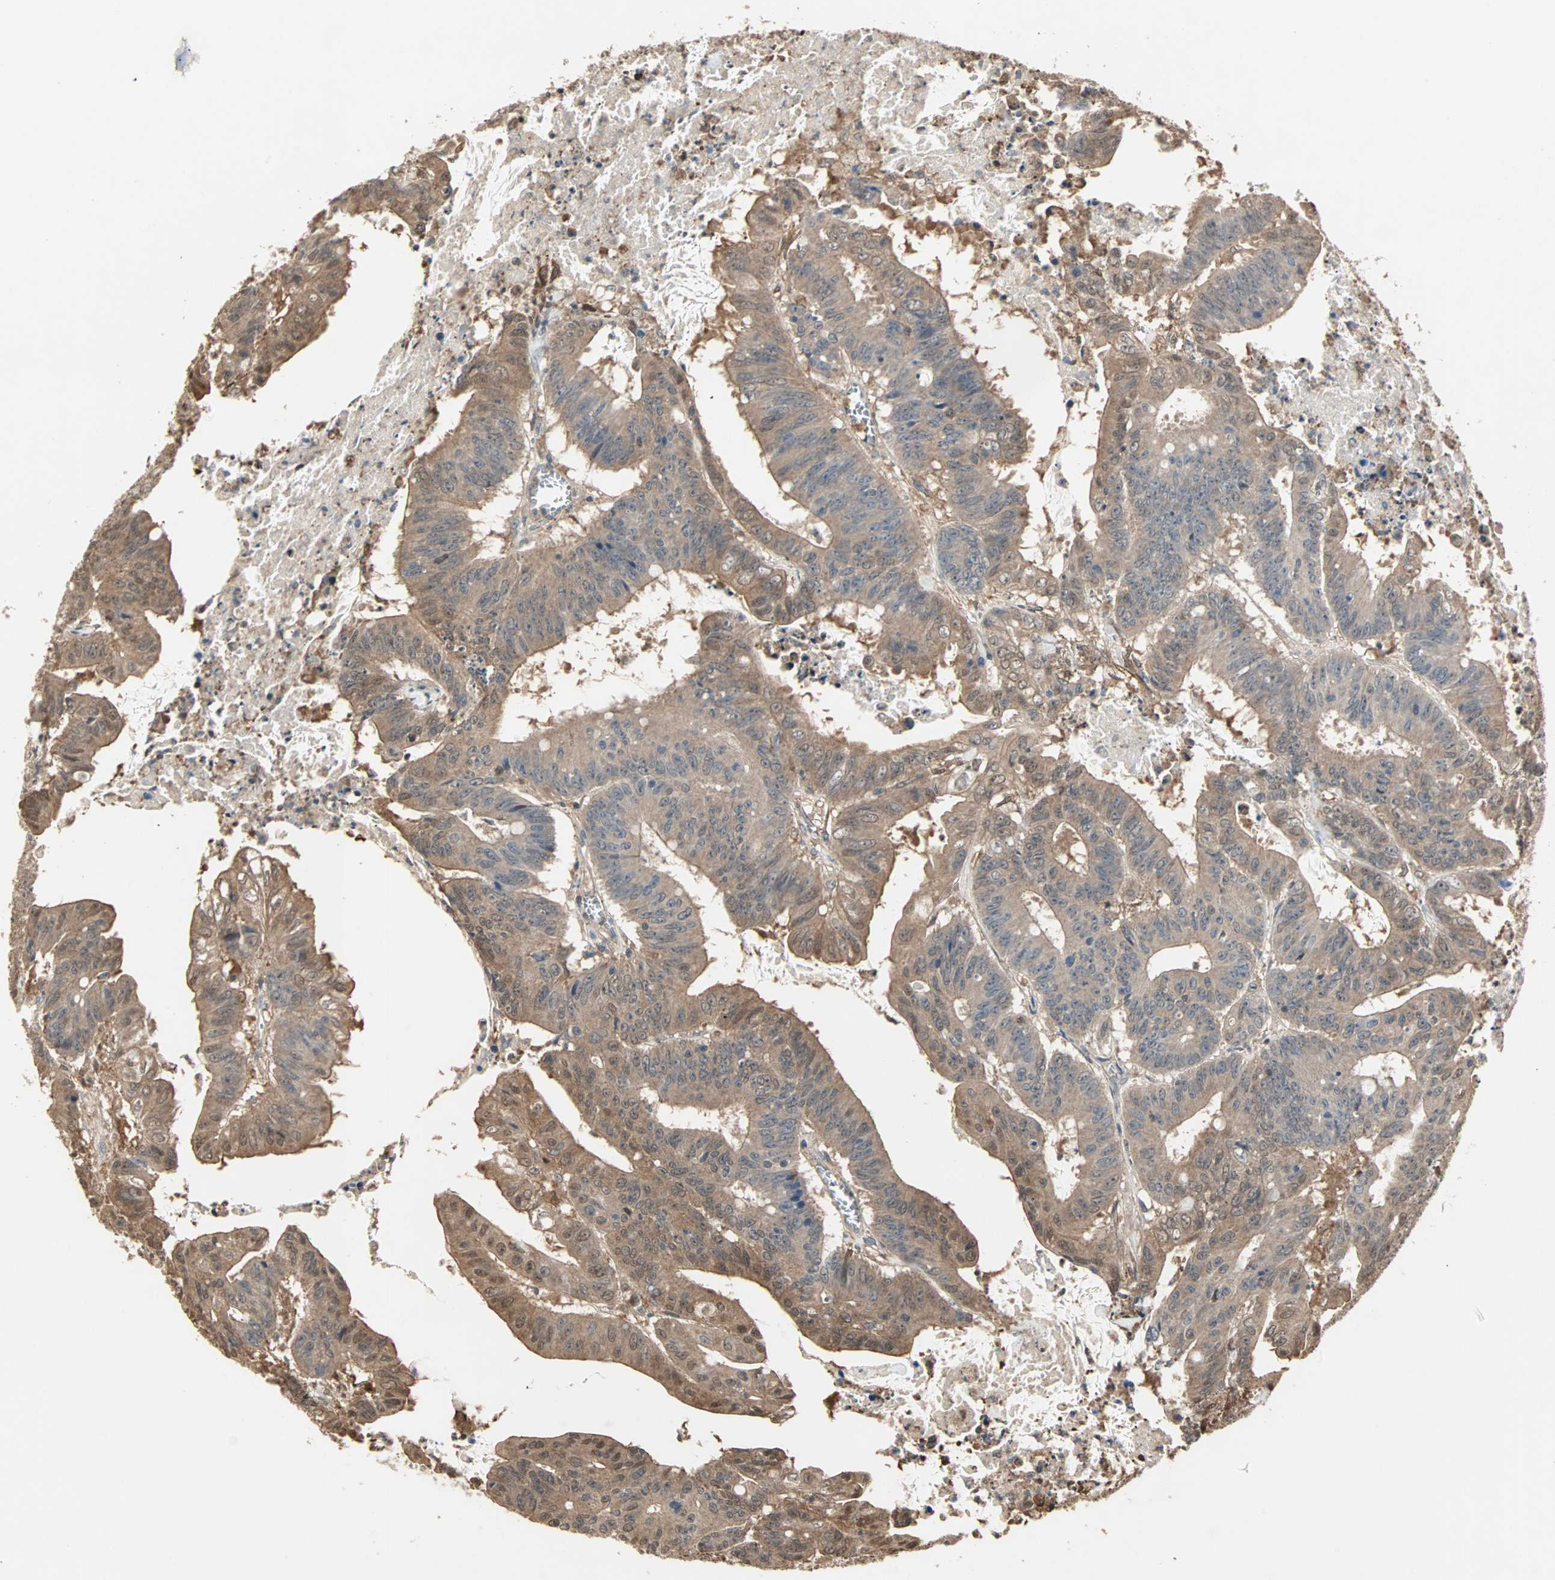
{"staining": {"intensity": "moderate", "quantity": ">75%", "location": "cytoplasmic/membranous"}, "tissue": "colorectal cancer", "cell_type": "Tumor cells", "image_type": "cancer", "snomed": [{"axis": "morphology", "description": "Adenocarcinoma, NOS"}, {"axis": "topography", "description": "Colon"}], "caption": "The micrograph reveals immunohistochemical staining of adenocarcinoma (colorectal). There is moderate cytoplasmic/membranous positivity is present in approximately >75% of tumor cells. The protein of interest is stained brown, and the nuclei are stained in blue (DAB IHC with brightfield microscopy, high magnification).", "gene": "DRG2", "patient": {"sex": "male", "age": 45}}